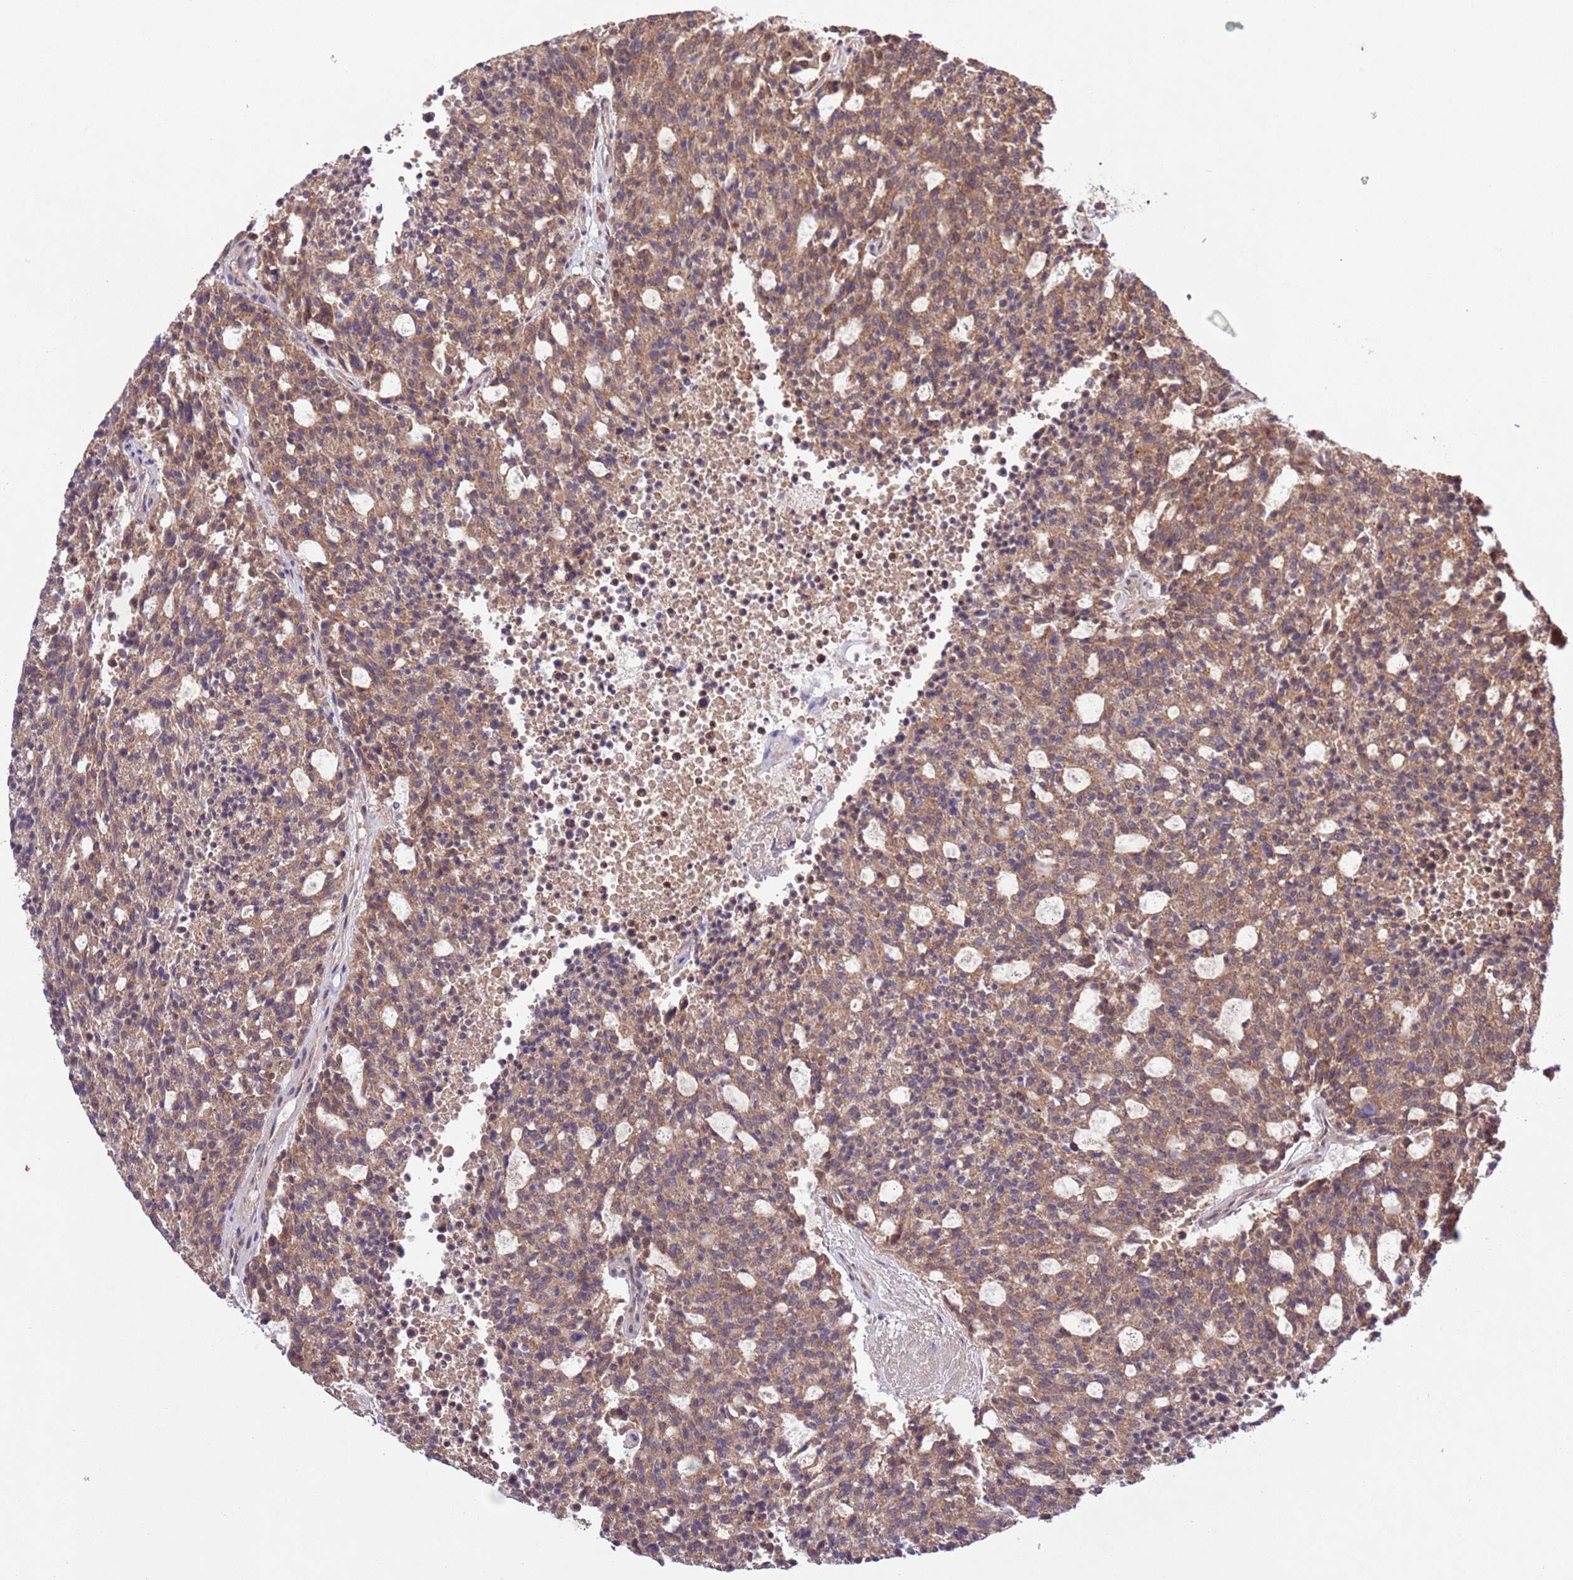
{"staining": {"intensity": "moderate", "quantity": ">75%", "location": "cytoplasmic/membranous"}, "tissue": "carcinoid", "cell_type": "Tumor cells", "image_type": "cancer", "snomed": [{"axis": "morphology", "description": "Carcinoid, malignant, NOS"}, {"axis": "topography", "description": "Pancreas"}], "caption": "The histopathology image shows a brown stain indicating the presence of a protein in the cytoplasmic/membranous of tumor cells in carcinoid. The protein is stained brown, and the nuclei are stained in blue (DAB IHC with brightfield microscopy, high magnification).", "gene": "MFNG", "patient": {"sex": "female", "age": 54}}